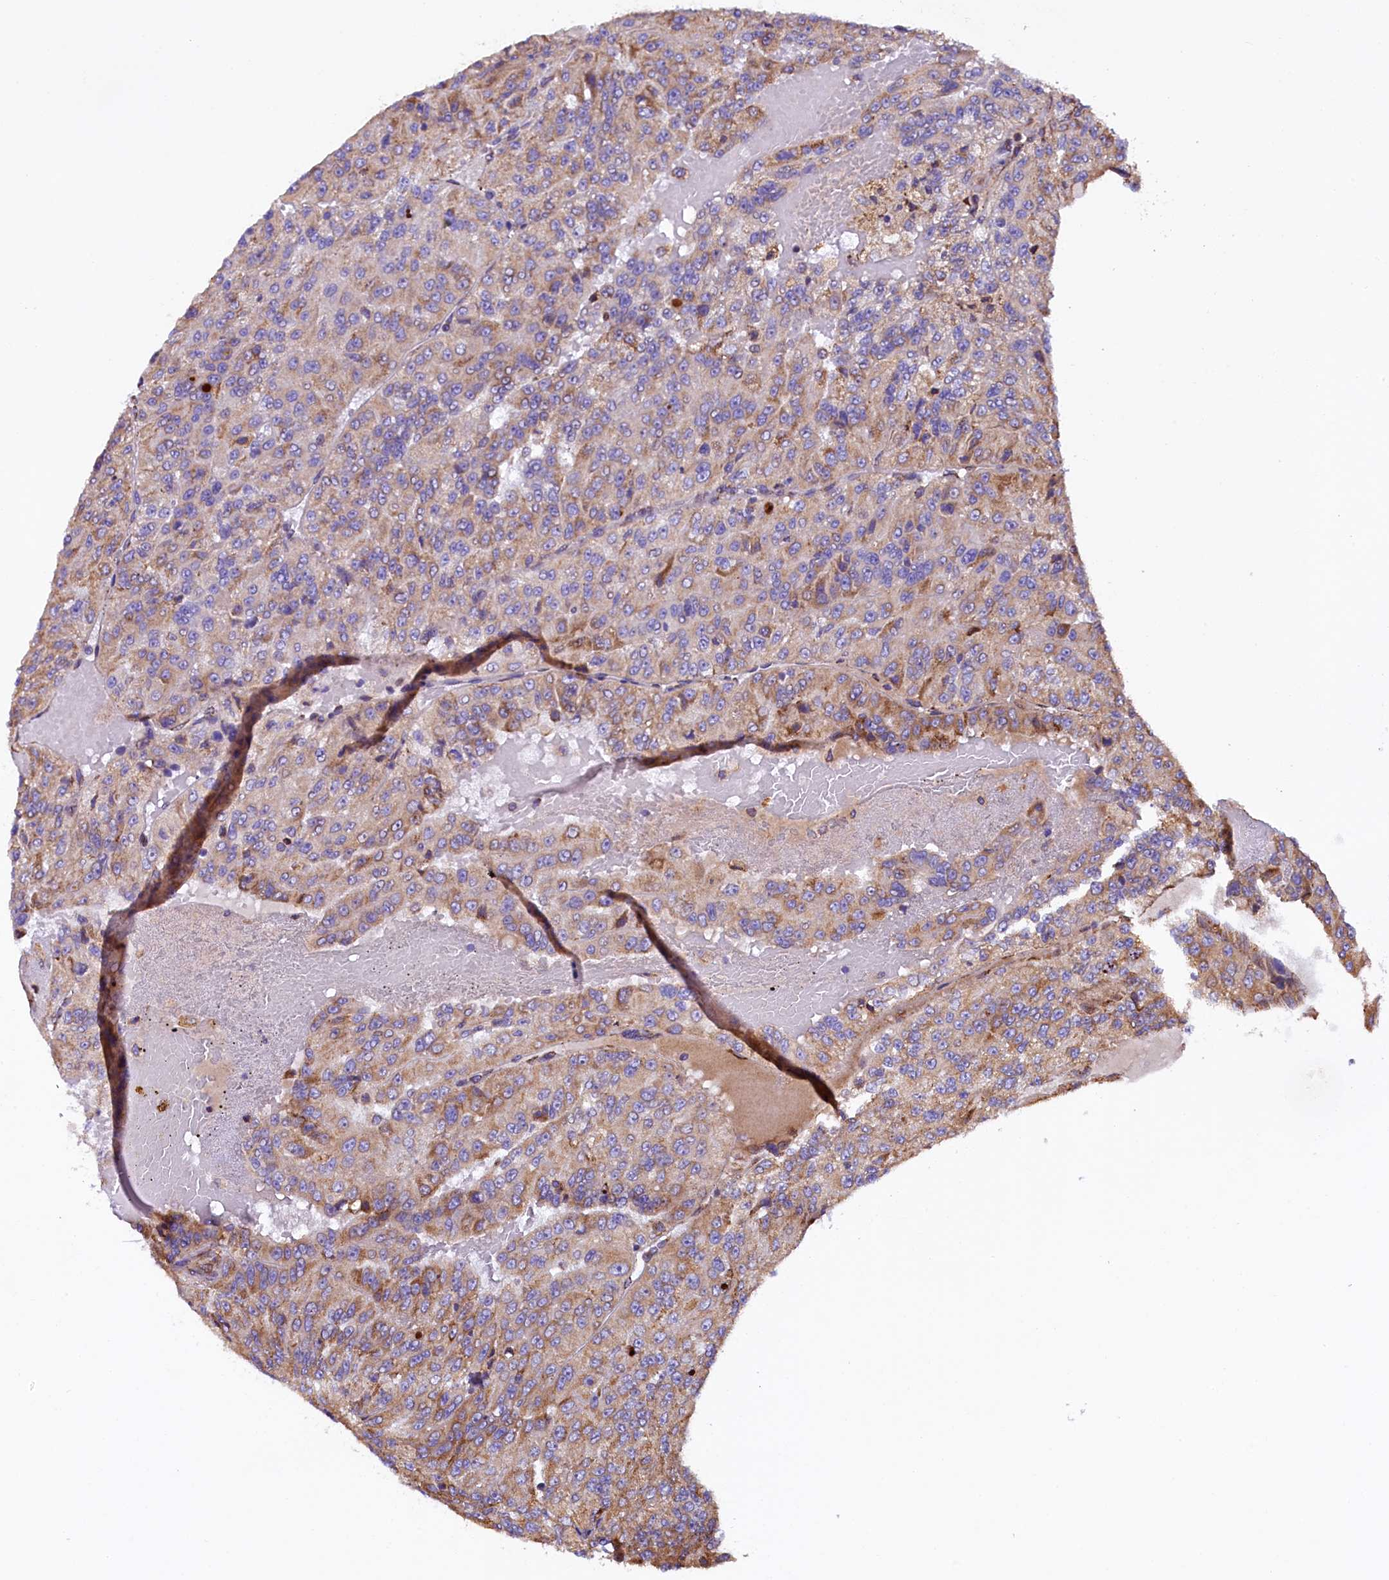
{"staining": {"intensity": "weak", "quantity": "25%-75%", "location": "cytoplasmic/membranous"}, "tissue": "renal cancer", "cell_type": "Tumor cells", "image_type": "cancer", "snomed": [{"axis": "morphology", "description": "Adenocarcinoma, NOS"}, {"axis": "topography", "description": "Kidney"}], "caption": "Protein expression analysis of human renal cancer reveals weak cytoplasmic/membranous expression in approximately 25%-75% of tumor cells. (DAB (3,3'-diaminobenzidine) IHC, brown staining for protein, blue staining for nuclei).", "gene": "CAPS2", "patient": {"sex": "female", "age": 63}}